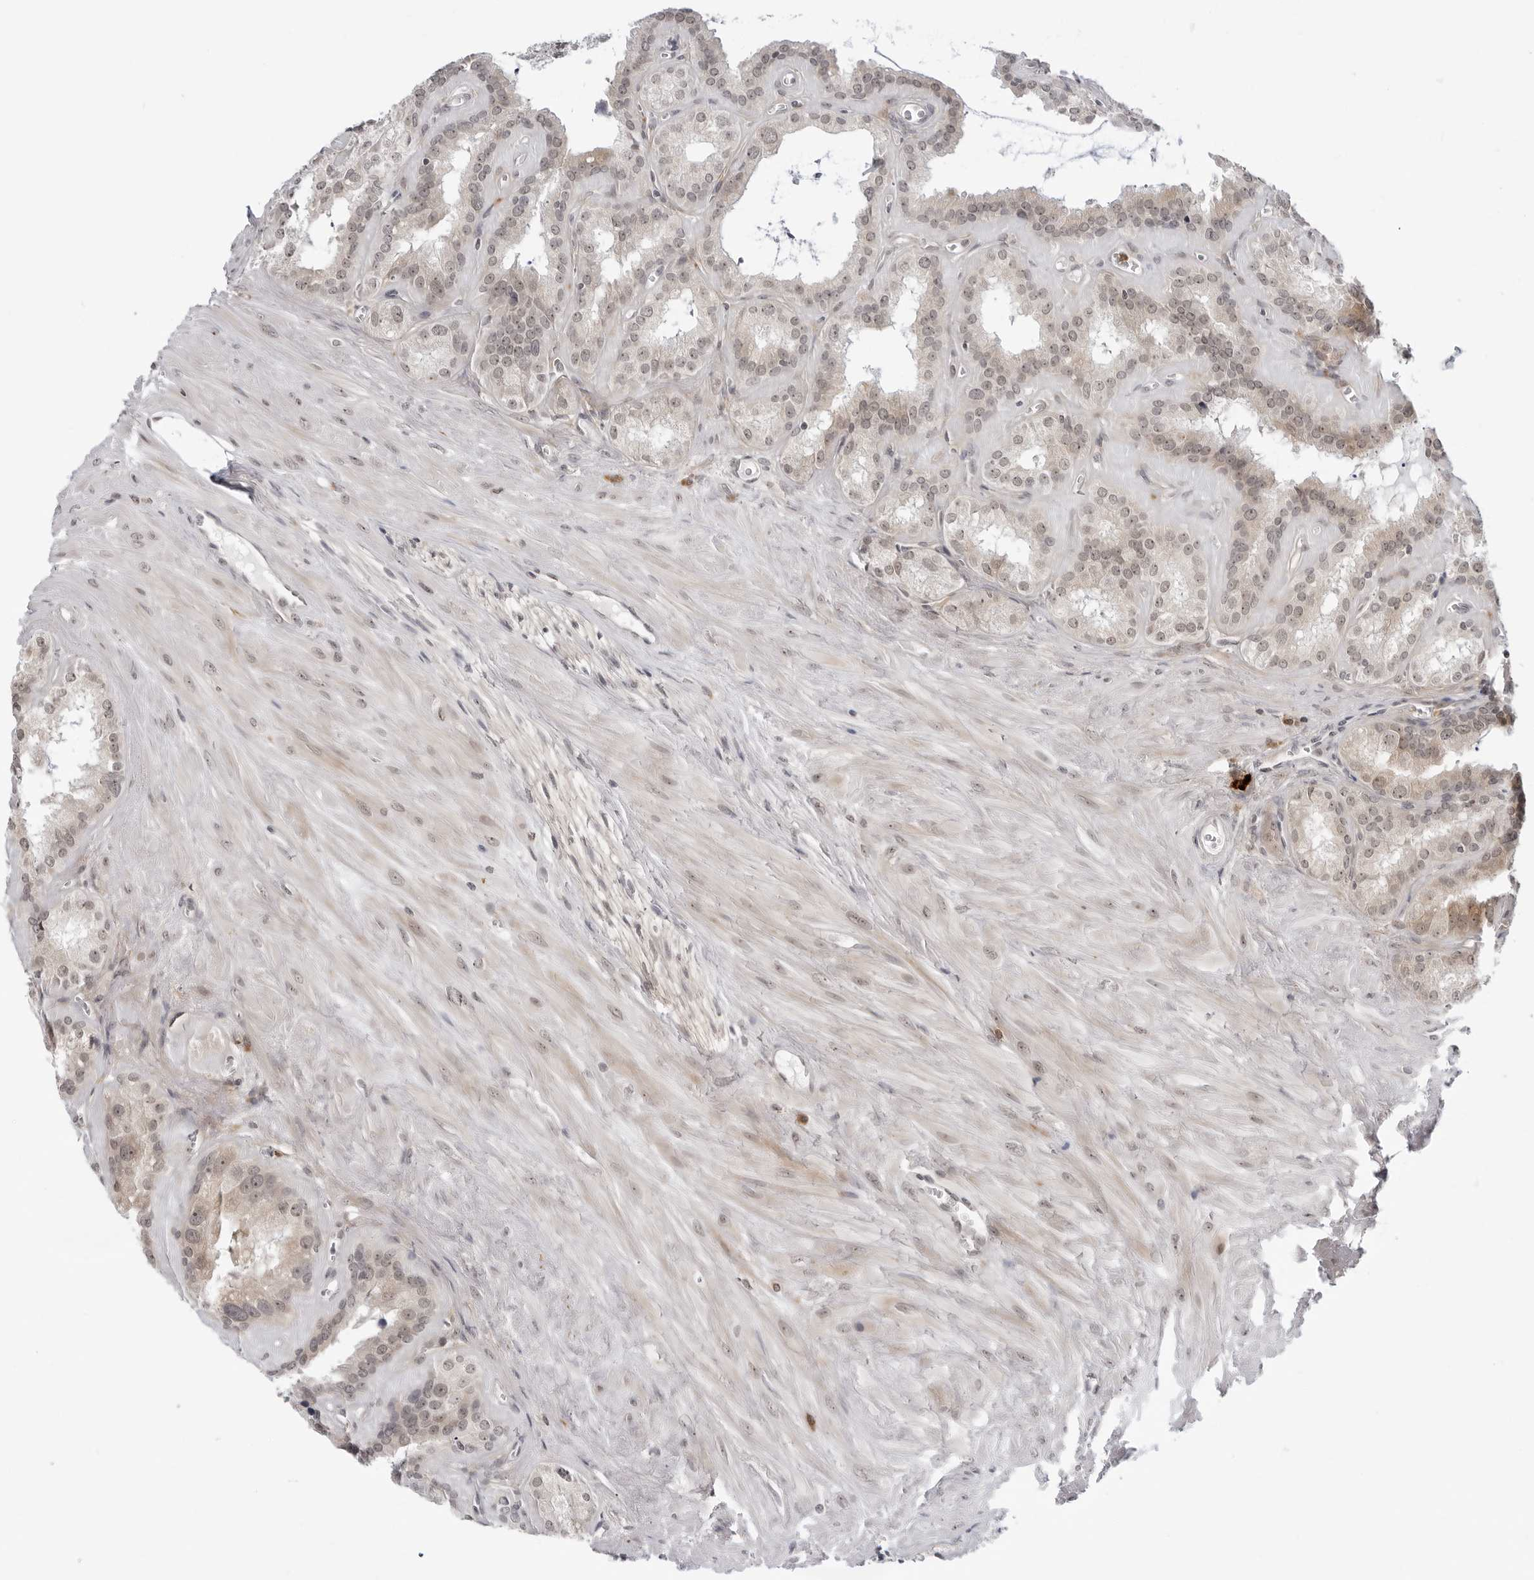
{"staining": {"intensity": "weak", "quantity": "25%-75%", "location": "nuclear"}, "tissue": "seminal vesicle", "cell_type": "Glandular cells", "image_type": "normal", "snomed": [{"axis": "morphology", "description": "Normal tissue, NOS"}, {"axis": "topography", "description": "Prostate"}, {"axis": "topography", "description": "Seminal veicle"}], "caption": "Protein expression analysis of normal human seminal vesicle reveals weak nuclear expression in about 25%-75% of glandular cells.", "gene": "SUGCT", "patient": {"sex": "male", "age": 59}}